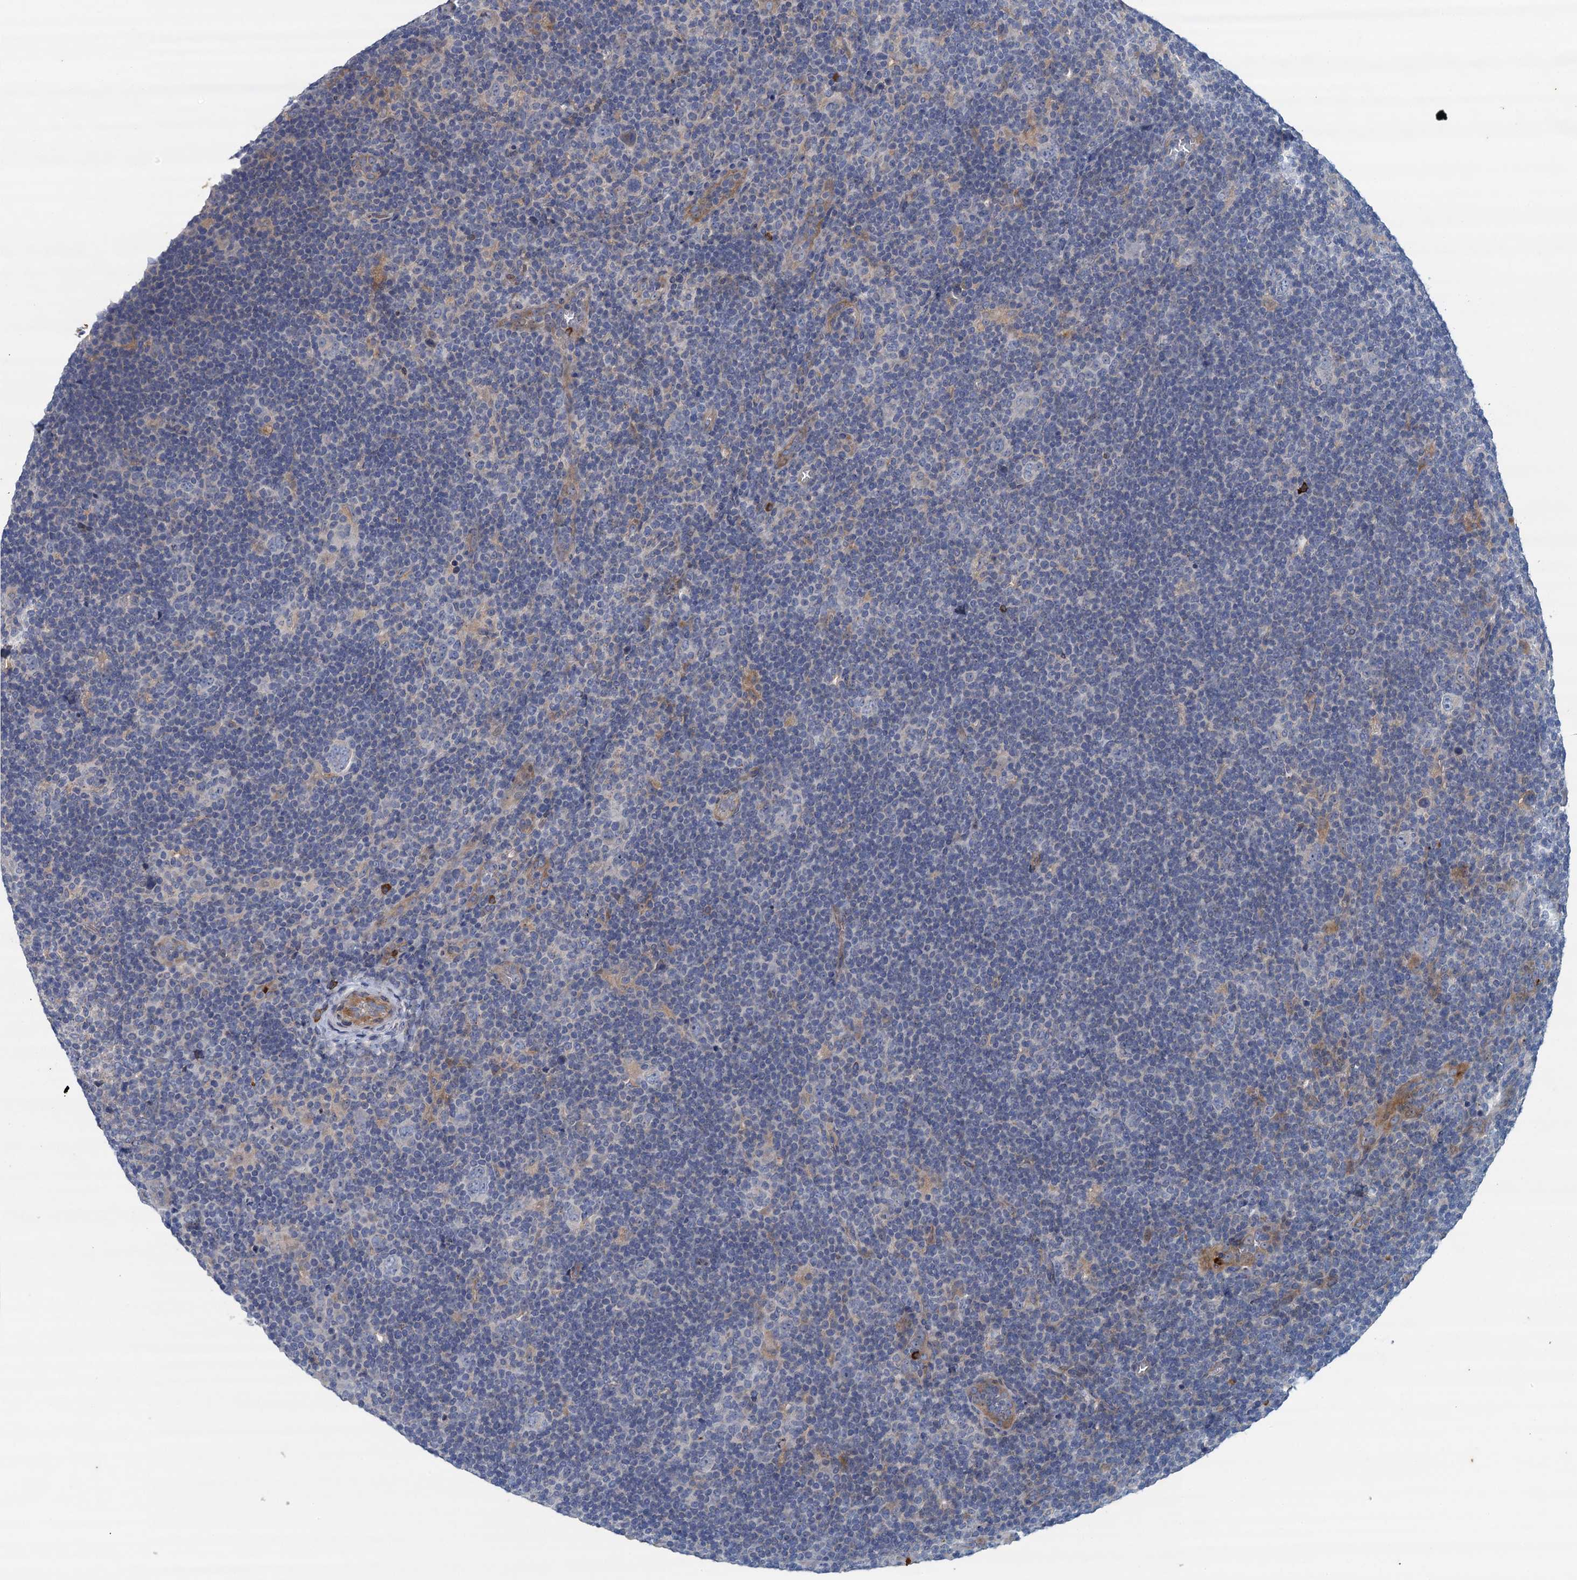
{"staining": {"intensity": "negative", "quantity": "none", "location": "none"}, "tissue": "lymphoma", "cell_type": "Tumor cells", "image_type": "cancer", "snomed": [{"axis": "morphology", "description": "Hodgkin's disease, NOS"}, {"axis": "topography", "description": "Lymph node"}], "caption": "This is an immunohistochemistry (IHC) photomicrograph of human Hodgkin's disease. There is no positivity in tumor cells.", "gene": "TPCN1", "patient": {"sex": "female", "age": 57}}